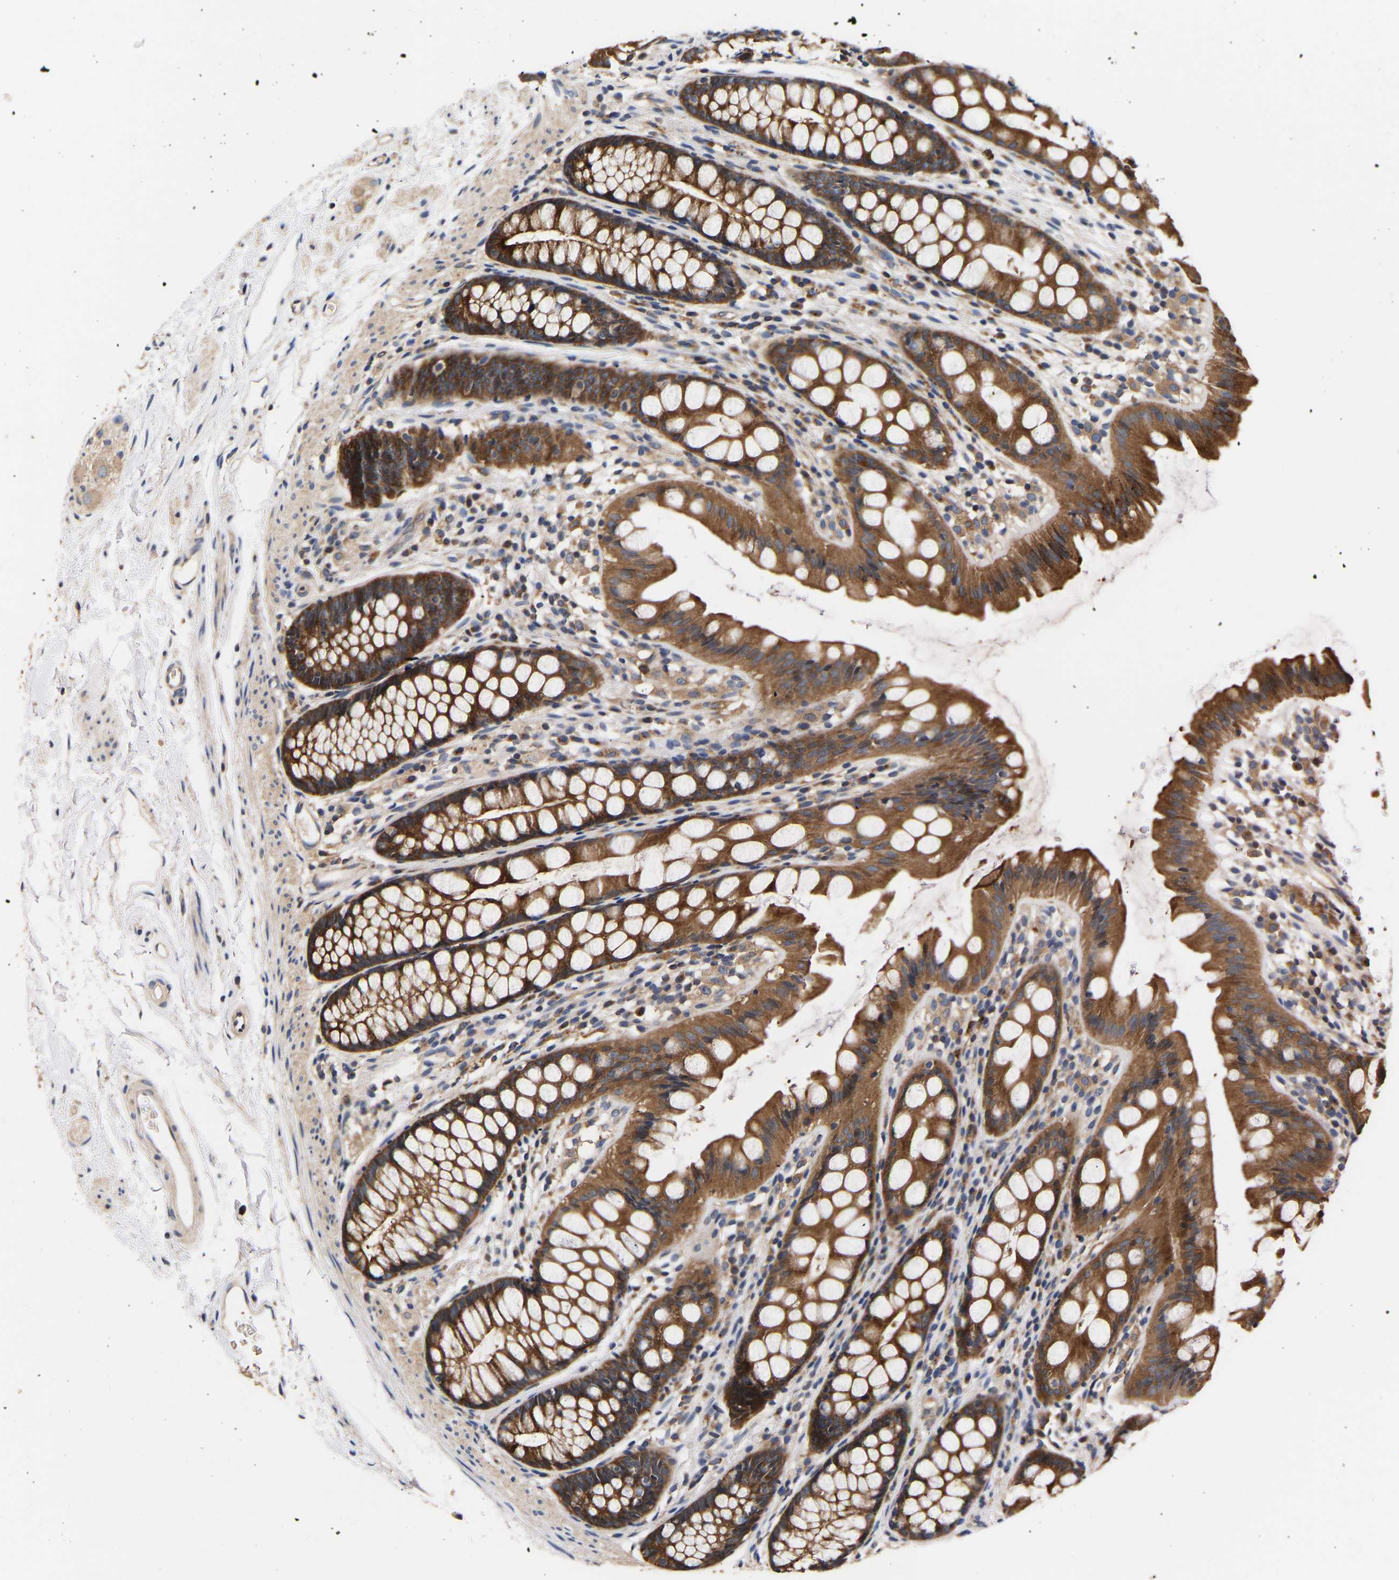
{"staining": {"intensity": "moderate", "quantity": ">75%", "location": "cytoplasmic/membranous"}, "tissue": "rectum", "cell_type": "Glandular cells", "image_type": "normal", "snomed": [{"axis": "morphology", "description": "Normal tissue, NOS"}, {"axis": "topography", "description": "Rectum"}], "caption": "Immunohistochemistry (IHC) photomicrograph of unremarkable rectum: human rectum stained using IHC exhibits medium levels of moderate protein expression localized specifically in the cytoplasmic/membranous of glandular cells, appearing as a cytoplasmic/membranous brown color.", "gene": "LRBA", "patient": {"sex": "female", "age": 65}}